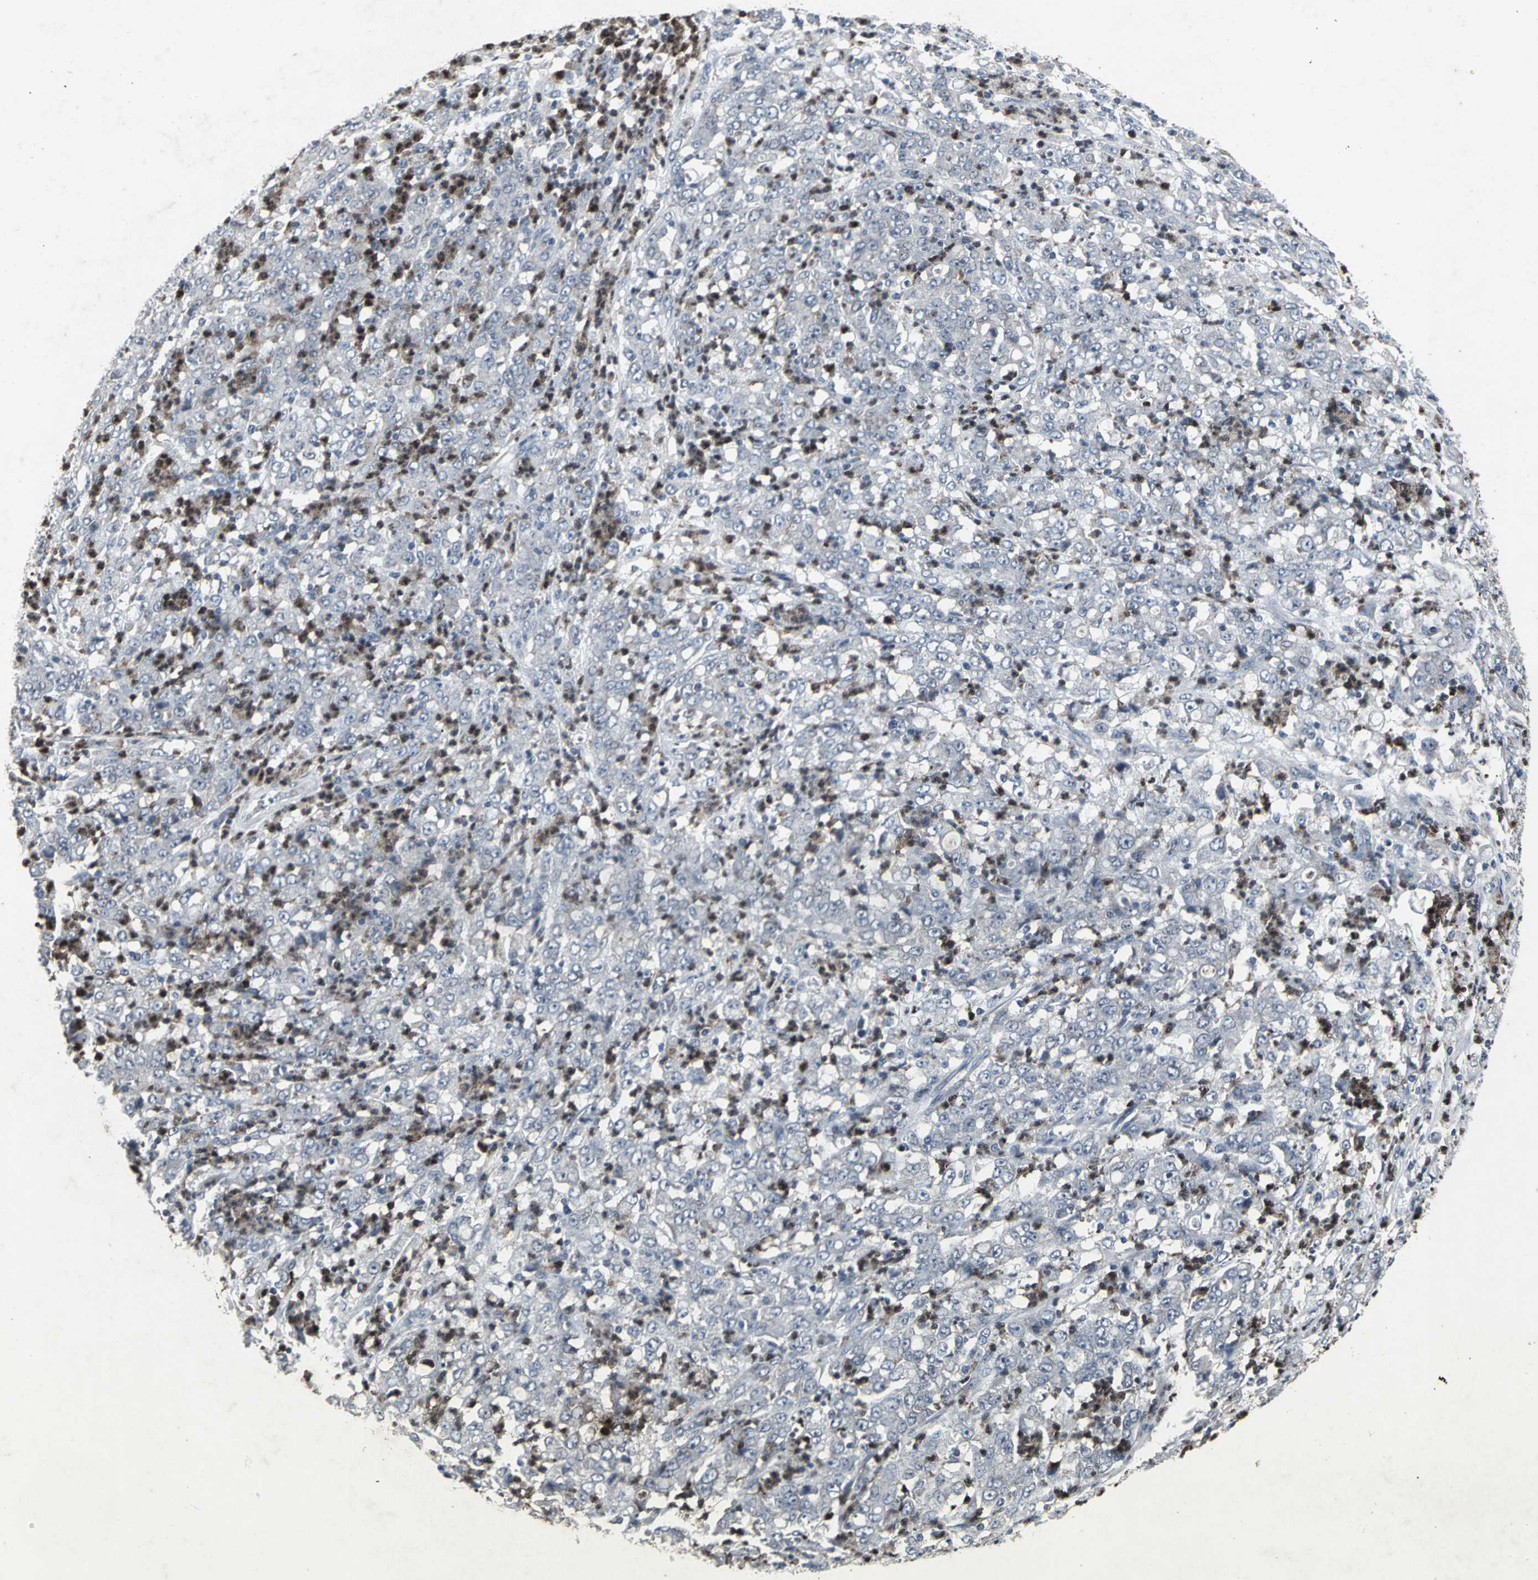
{"staining": {"intensity": "negative", "quantity": "none", "location": "none"}, "tissue": "stomach cancer", "cell_type": "Tumor cells", "image_type": "cancer", "snomed": [{"axis": "morphology", "description": "Adenocarcinoma, NOS"}, {"axis": "topography", "description": "Stomach, lower"}], "caption": "This is an immunohistochemistry (IHC) photomicrograph of human stomach adenocarcinoma. There is no expression in tumor cells.", "gene": "BMP4", "patient": {"sex": "female", "age": 71}}